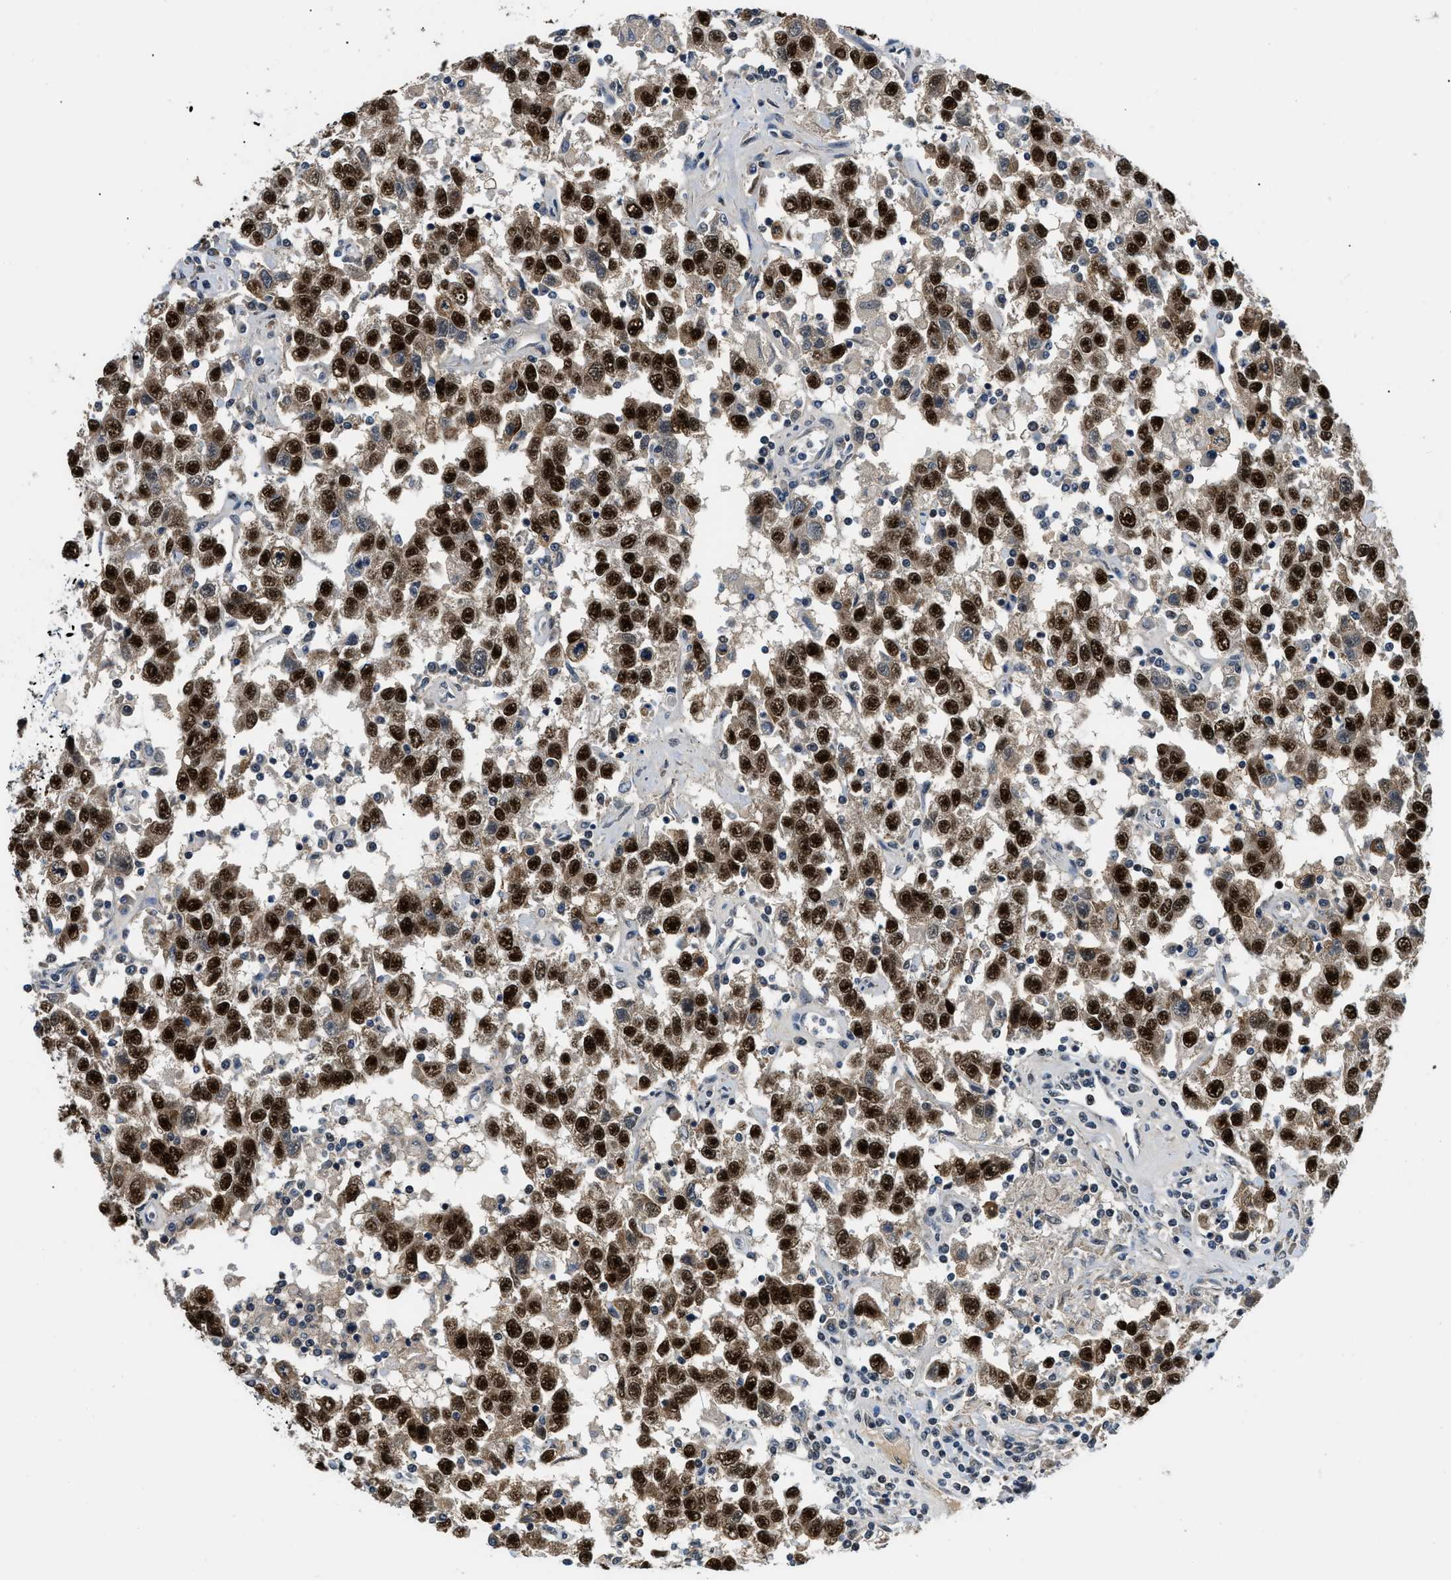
{"staining": {"intensity": "strong", "quantity": ">75%", "location": "nuclear"}, "tissue": "testis cancer", "cell_type": "Tumor cells", "image_type": "cancer", "snomed": [{"axis": "morphology", "description": "Seminoma, NOS"}, {"axis": "topography", "description": "Testis"}], "caption": "This micrograph reveals immunohistochemistry (IHC) staining of testis cancer, with high strong nuclear staining in about >75% of tumor cells.", "gene": "KDM3B", "patient": {"sex": "male", "age": 41}}